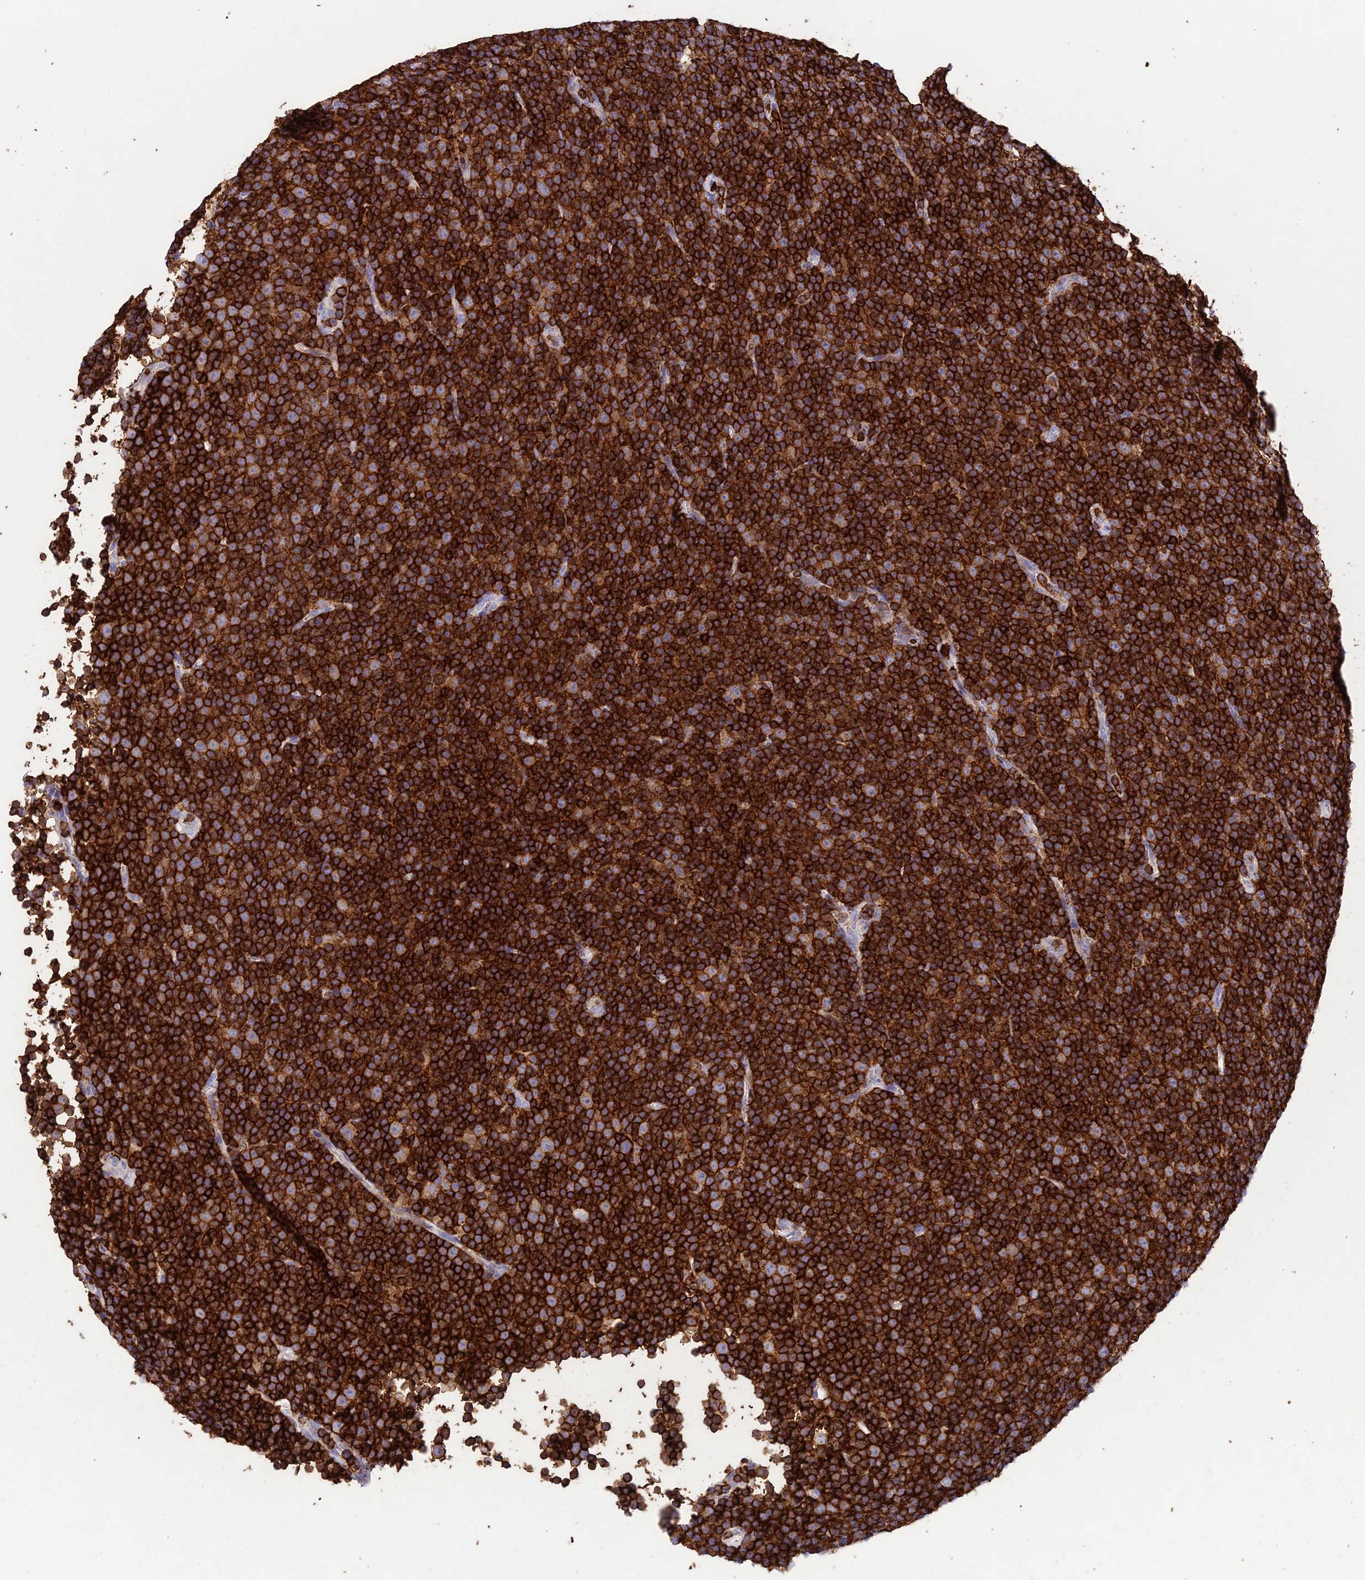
{"staining": {"intensity": "strong", "quantity": ">75%", "location": "cytoplasmic/membranous"}, "tissue": "lymphoma", "cell_type": "Tumor cells", "image_type": "cancer", "snomed": [{"axis": "morphology", "description": "Malignant lymphoma, non-Hodgkin's type, Low grade"}, {"axis": "topography", "description": "Lymph node"}], "caption": "Brown immunohistochemical staining in malignant lymphoma, non-Hodgkin's type (low-grade) reveals strong cytoplasmic/membranous positivity in about >75% of tumor cells.", "gene": "PTPRCAP", "patient": {"sex": "female", "age": 67}}